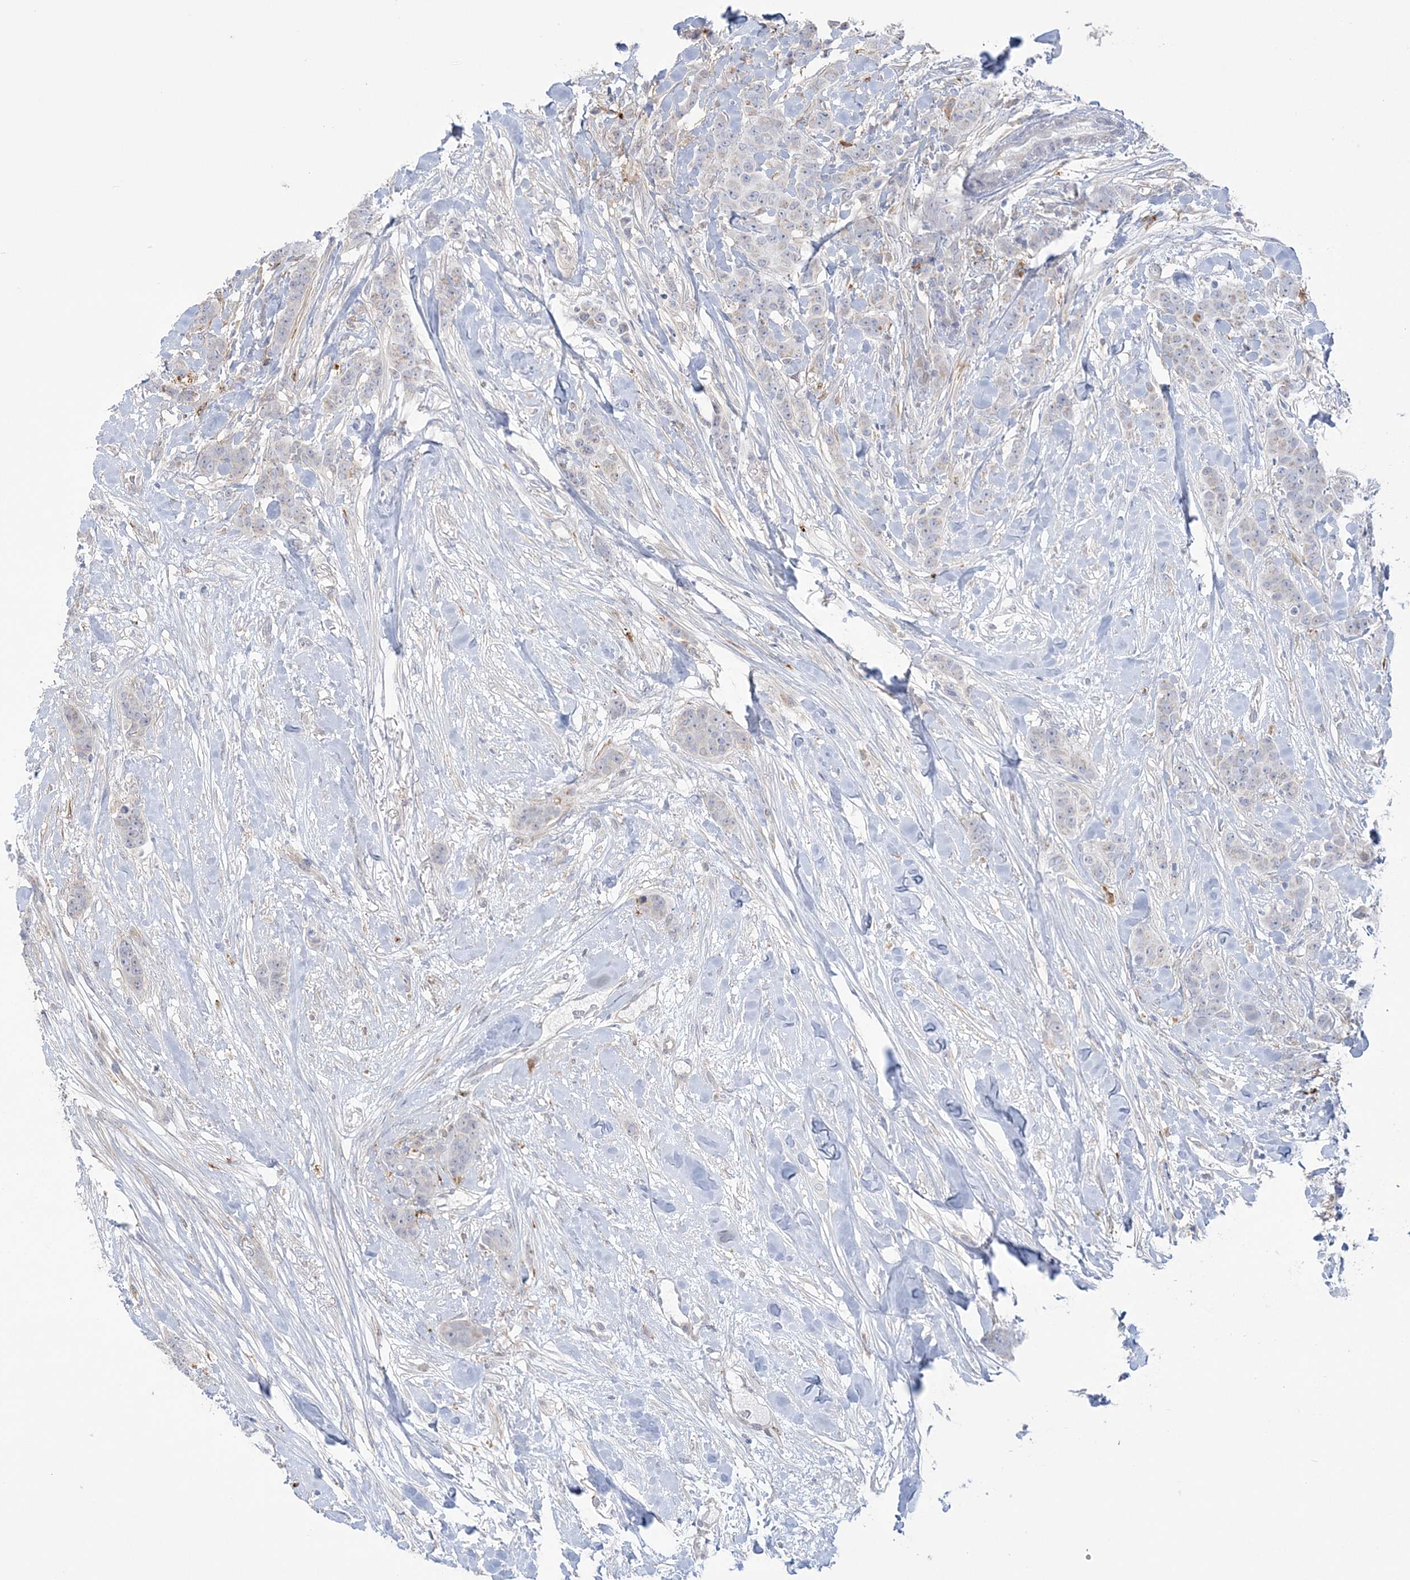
{"staining": {"intensity": "negative", "quantity": "none", "location": "none"}, "tissue": "breast cancer", "cell_type": "Tumor cells", "image_type": "cancer", "snomed": [{"axis": "morphology", "description": "Duct carcinoma"}, {"axis": "topography", "description": "Breast"}], "caption": "Breast cancer (infiltrating ductal carcinoma) was stained to show a protein in brown. There is no significant staining in tumor cells.", "gene": "HAAO", "patient": {"sex": "female", "age": 40}}